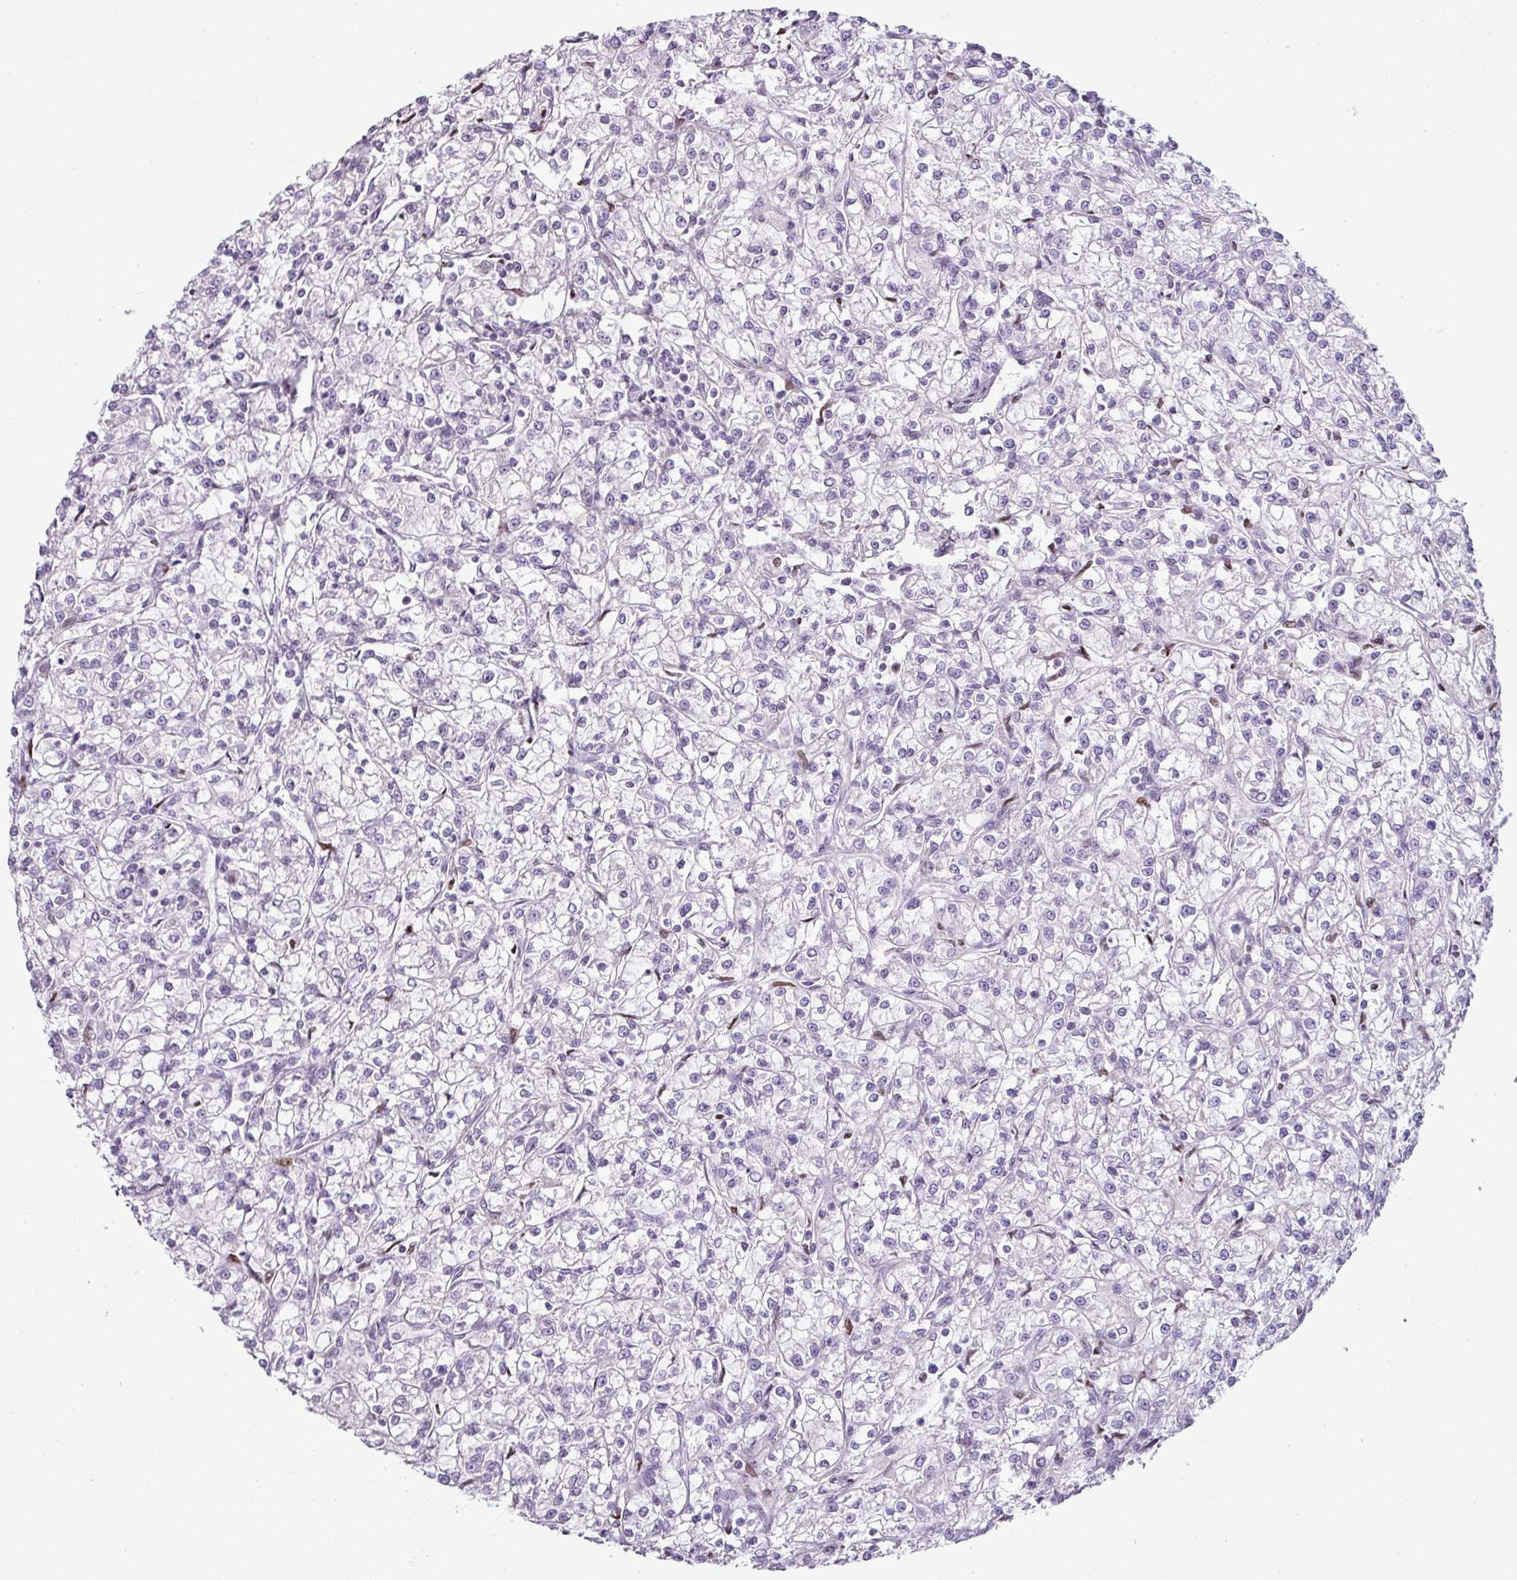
{"staining": {"intensity": "negative", "quantity": "none", "location": "none"}, "tissue": "renal cancer", "cell_type": "Tumor cells", "image_type": "cancer", "snomed": [{"axis": "morphology", "description": "Adenocarcinoma, NOS"}, {"axis": "topography", "description": "Kidney"}], "caption": "Renal adenocarcinoma was stained to show a protein in brown. There is no significant positivity in tumor cells. (Brightfield microscopy of DAB immunohistochemistry (IHC) at high magnification).", "gene": "SYT8", "patient": {"sex": "female", "age": 59}}